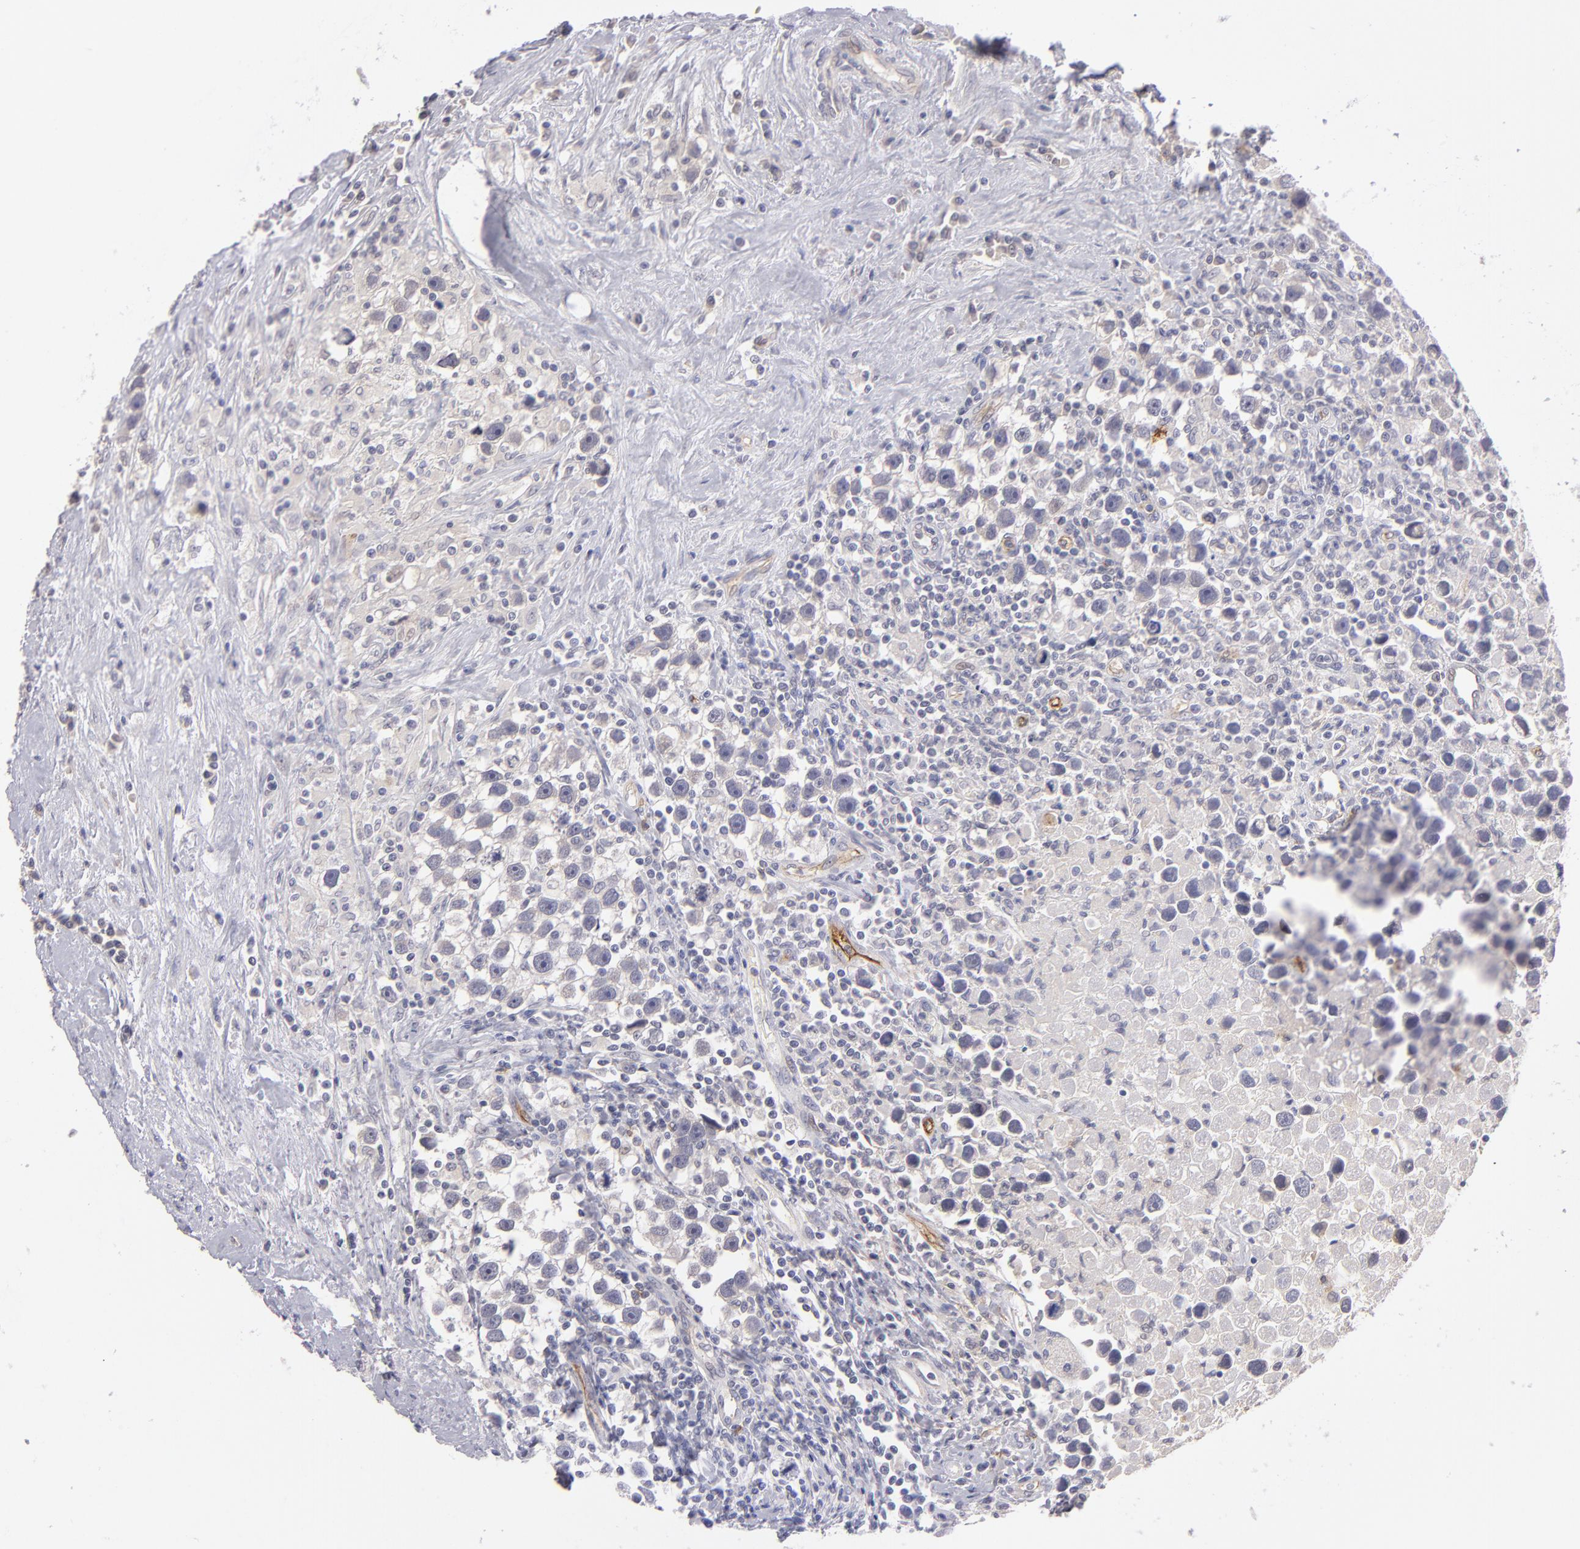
{"staining": {"intensity": "negative", "quantity": "none", "location": "none"}, "tissue": "testis cancer", "cell_type": "Tumor cells", "image_type": "cancer", "snomed": [{"axis": "morphology", "description": "Seminoma, NOS"}, {"axis": "topography", "description": "Testis"}], "caption": "This is an immunohistochemistry image of human testis cancer. There is no positivity in tumor cells.", "gene": "THBD", "patient": {"sex": "male", "age": 43}}